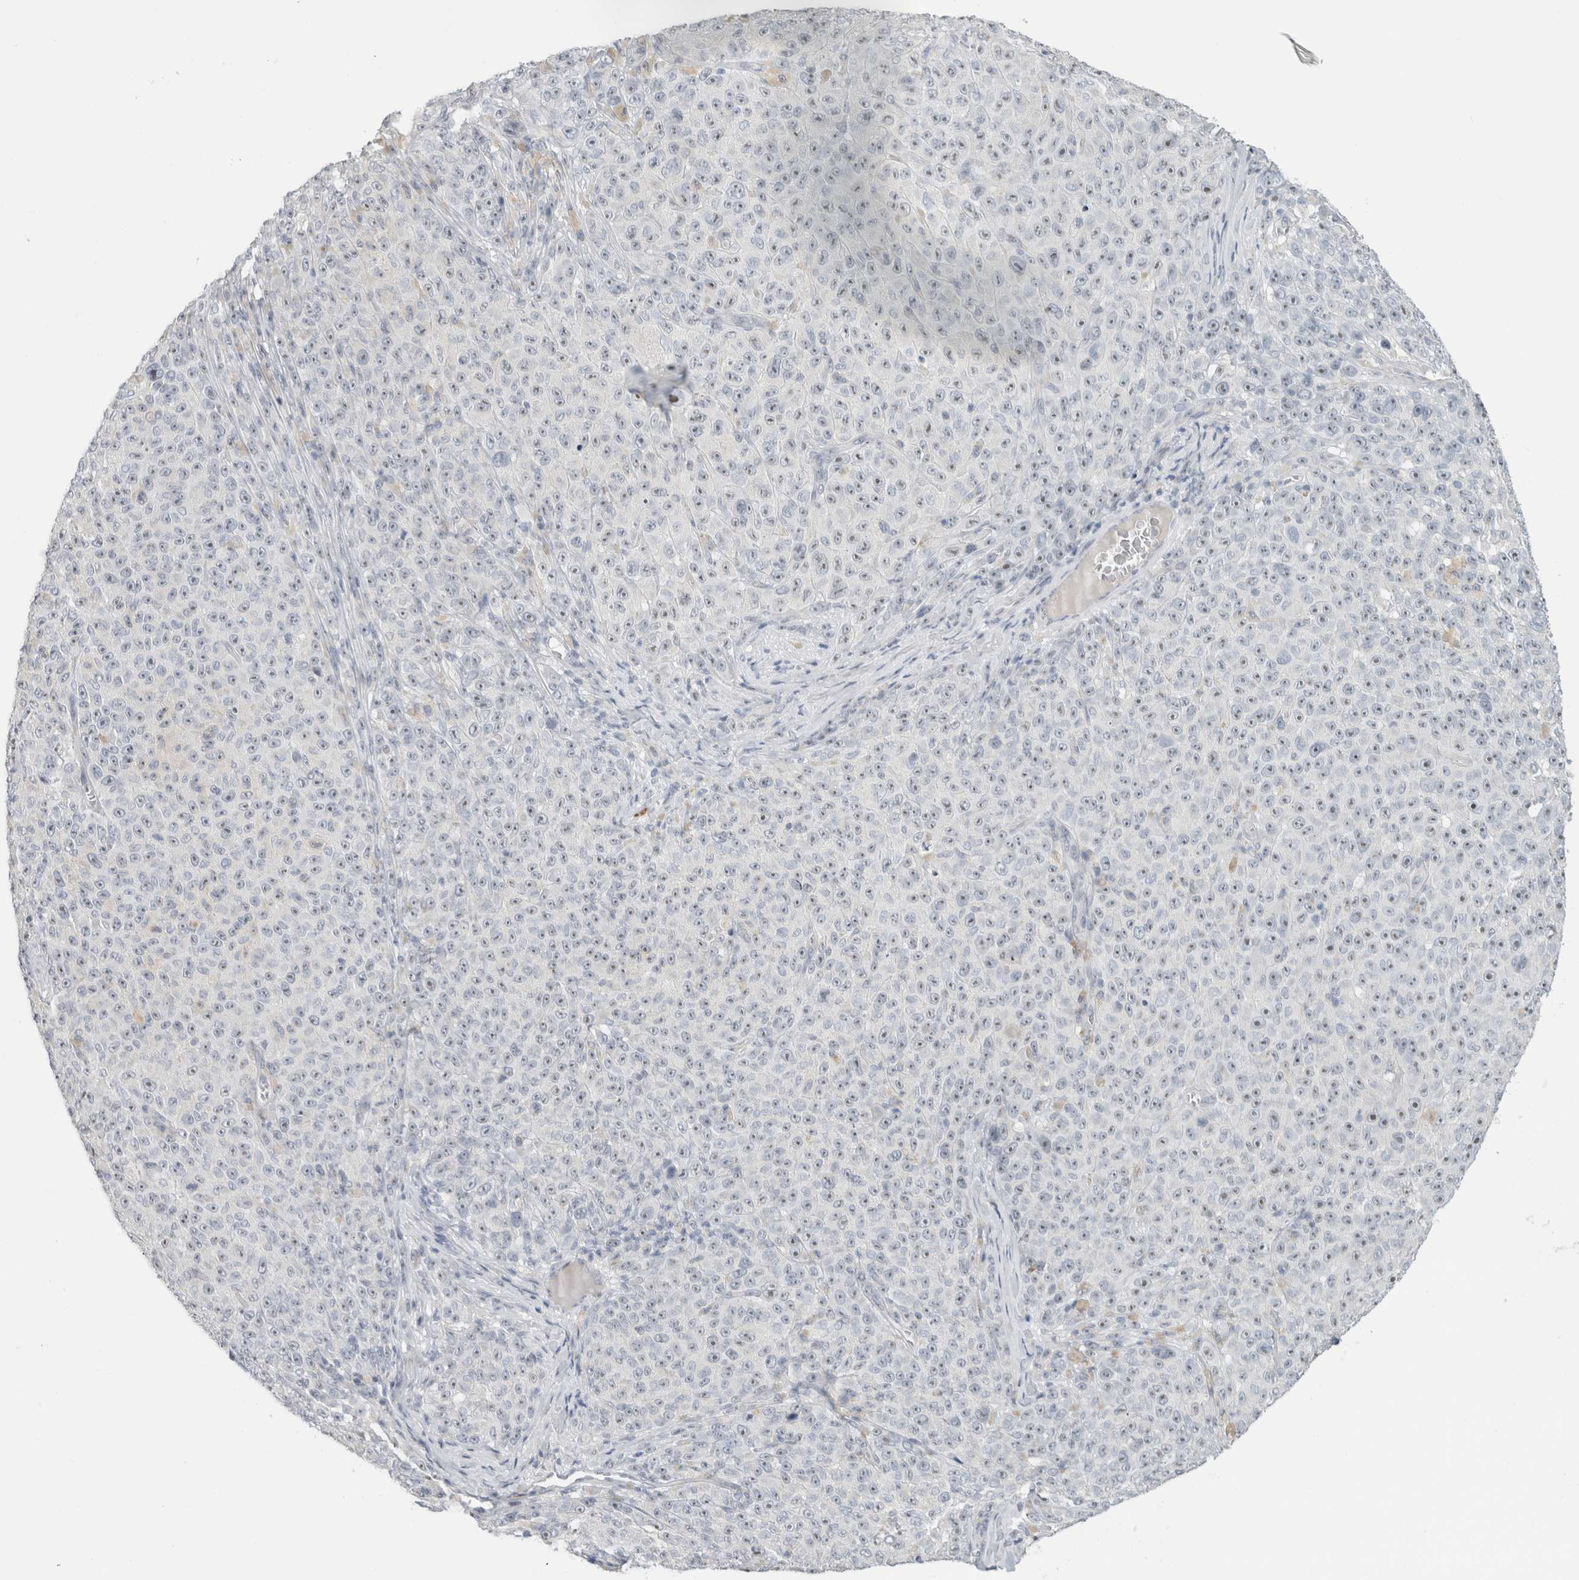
{"staining": {"intensity": "negative", "quantity": "none", "location": "none"}, "tissue": "melanoma", "cell_type": "Tumor cells", "image_type": "cancer", "snomed": [{"axis": "morphology", "description": "Malignant melanoma, NOS"}, {"axis": "topography", "description": "Skin"}], "caption": "Protein analysis of malignant melanoma reveals no significant expression in tumor cells.", "gene": "FMR1NB", "patient": {"sex": "female", "age": 82}}